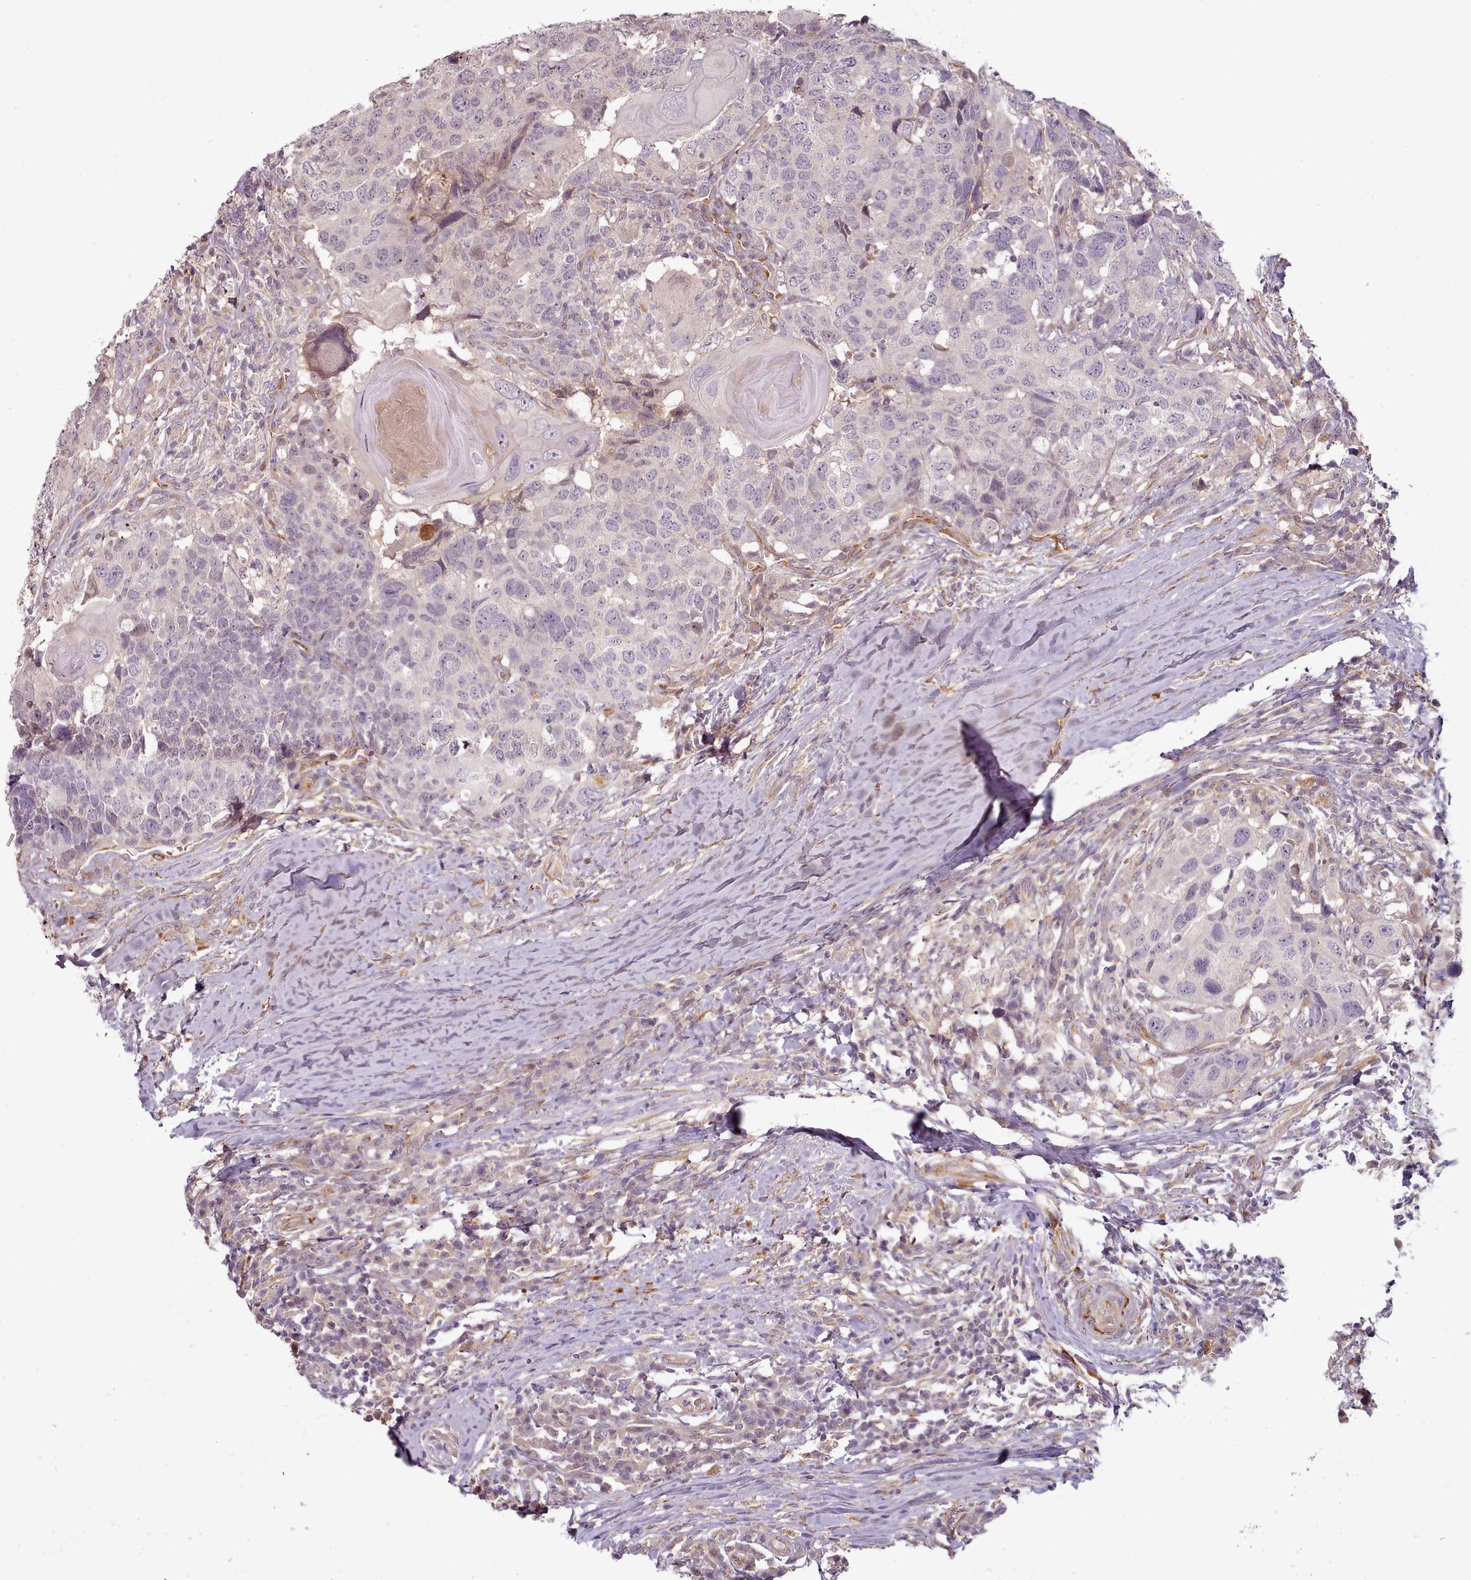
{"staining": {"intensity": "weak", "quantity": "<25%", "location": "nuclear"}, "tissue": "head and neck cancer", "cell_type": "Tumor cells", "image_type": "cancer", "snomed": [{"axis": "morphology", "description": "Normal tissue, NOS"}, {"axis": "morphology", "description": "Squamous cell carcinoma, NOS"}, {"axis": "topography", "description": "Skeletal muscle"}, {"axis": "topography", "description": "Vascular tissue"}, {"axis": "topography", "description": "Peripheral nerve tissue"}, {"axis": "topography", "description": "Head-Neck"}], "caption": "An IHC photomicrograph of head and neck cancer is shown. There is no staining in tumor cells of head and neck cancer. (DAB immunohistochemistry visualized using brightfield microscopy, high magnification).", "gene": "C1QTNF5", "patient": {"sex": "male", "age": 66}}